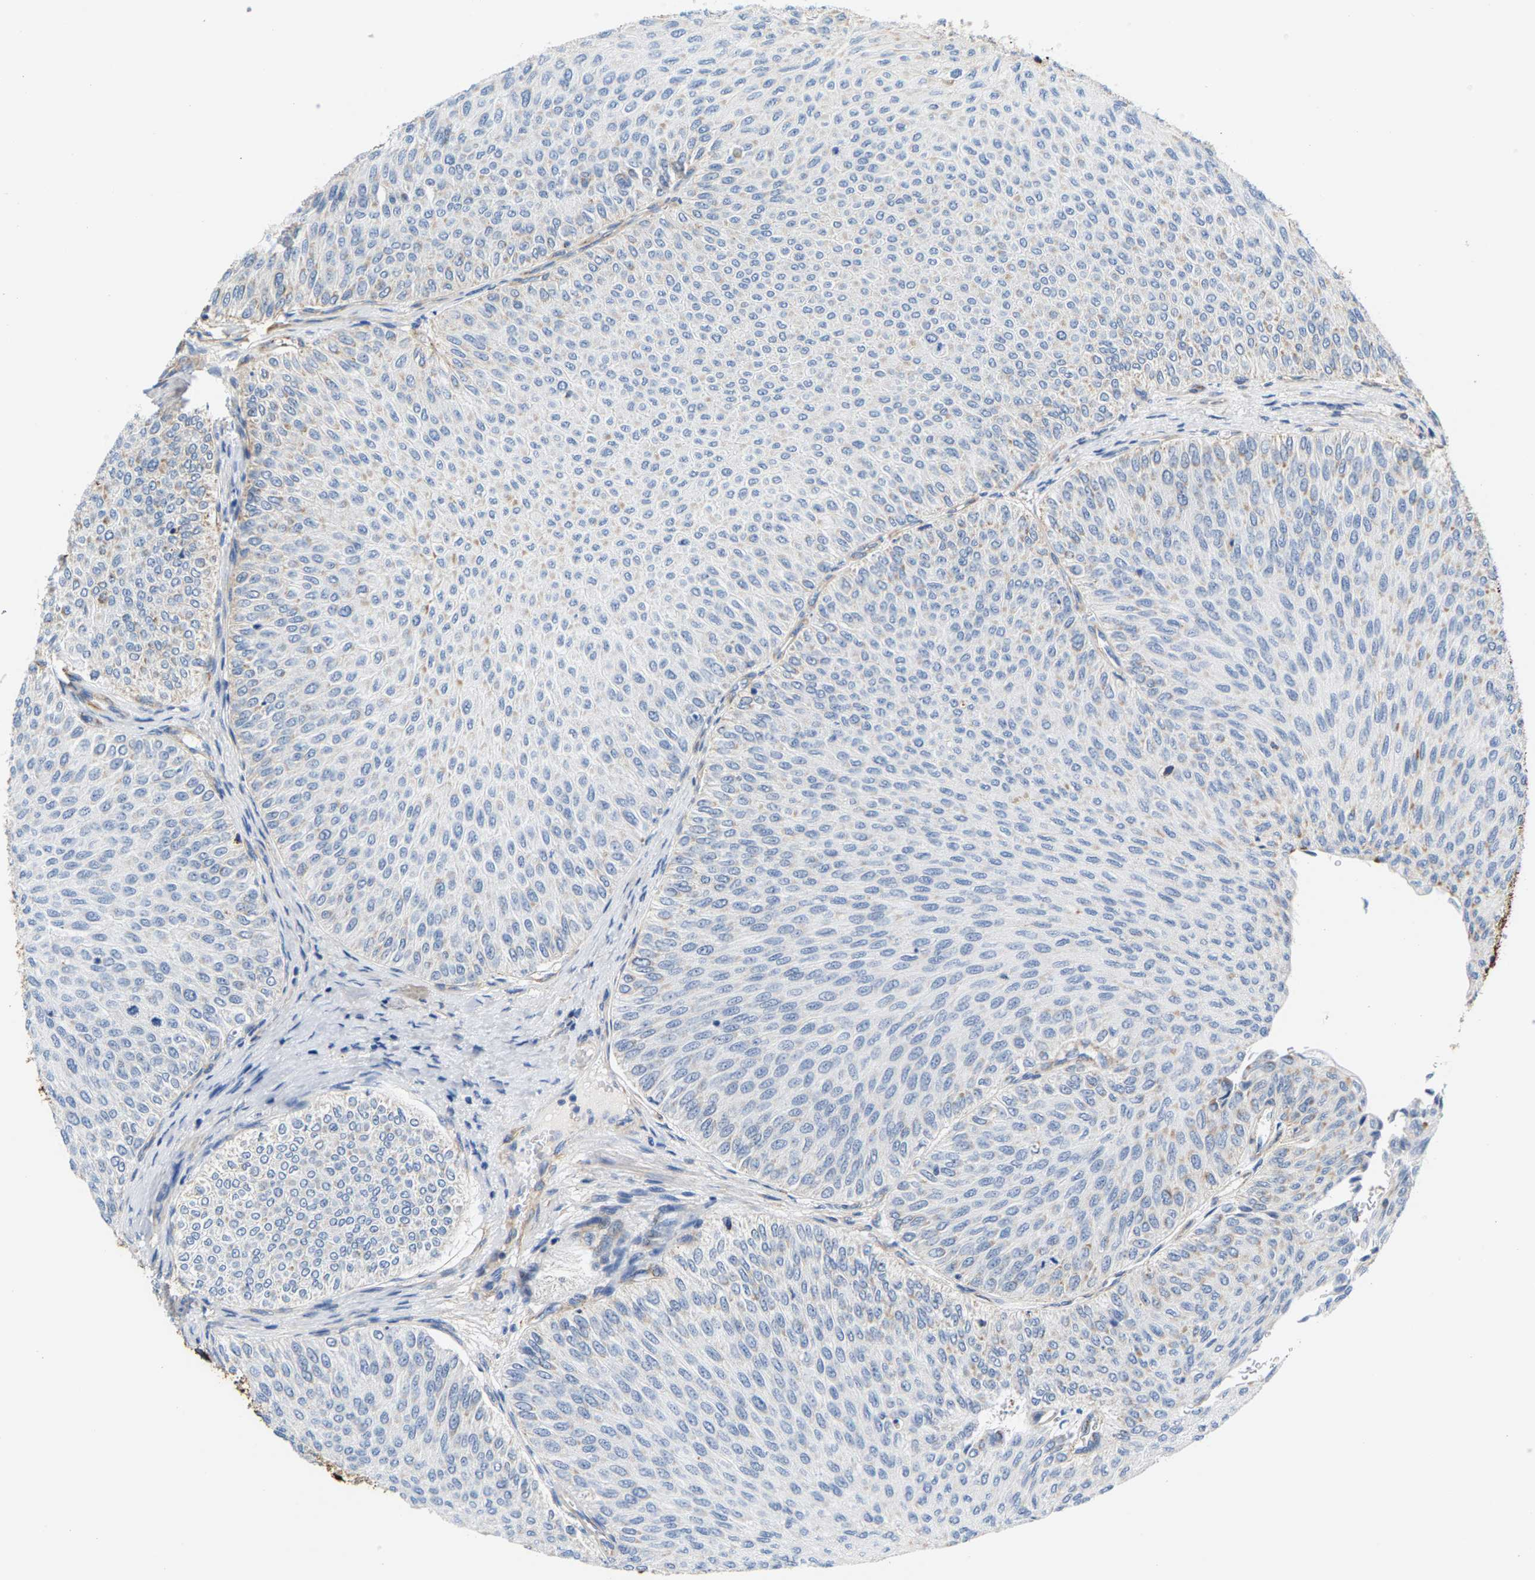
{"staining": {"intensity": "negative", "quantity": "none", "location": "none"}, "tissue": "urothelial cancer", "cell_type": "Tumor cells", "image_type": "cancer", "snomed": [{"axis": "morphology", "description": "Urothelial carcinoma, Low grade"}, {"axis": "topography", "description": "Urinary bladder"}], "caption": "This is an immunohistochemistry histopathology image of human urothelial cancer. There is no staining in tumor cells.", "gene": "SHMT2", "patient": {"sex": "male", "age": 78}}